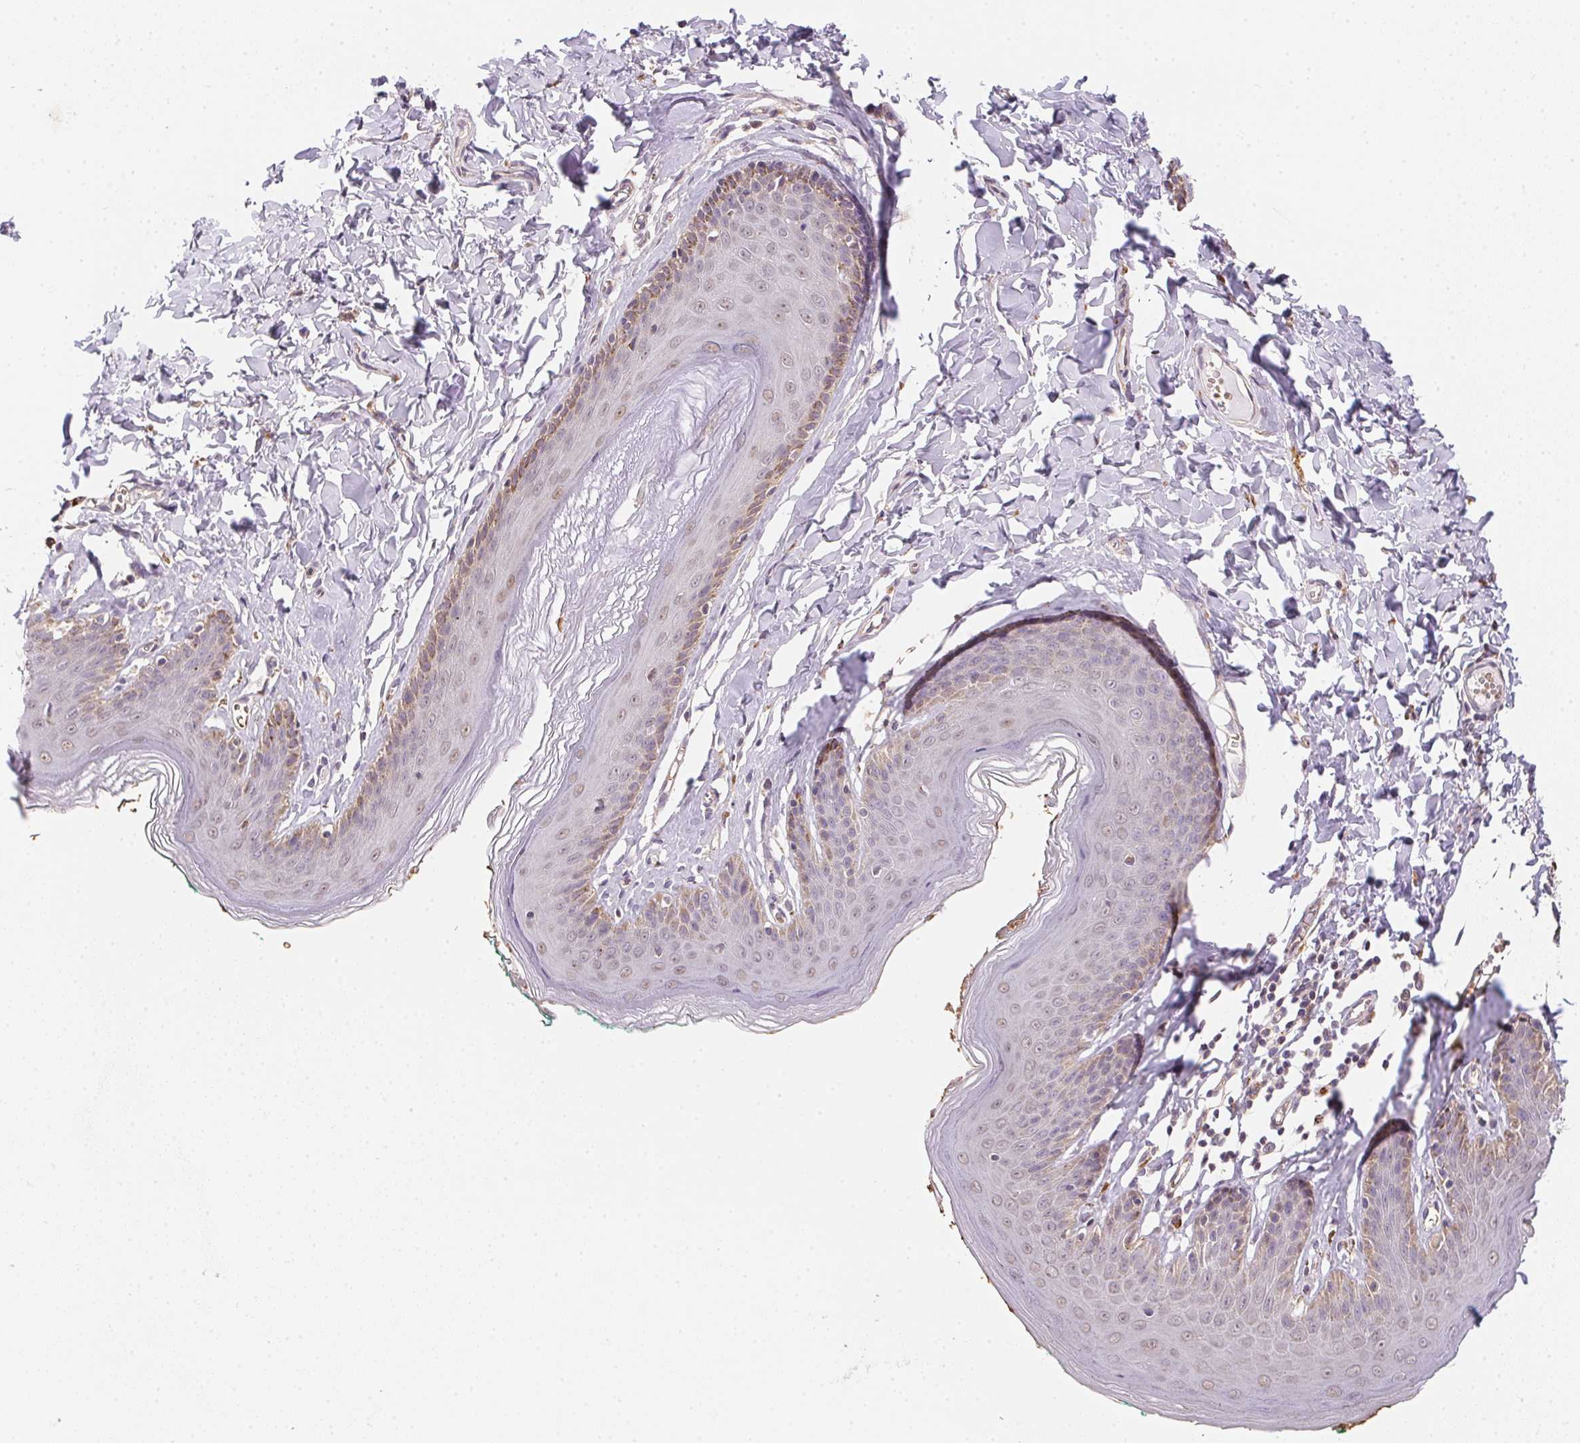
{"staining": {"intensity": "weak", "quantity": "<25%", "location": "cytoplasmic/membranous"}, "tissue": "skin", "cell_type": "Epidermal cells", "image_type": "normal", "snomed": [{"axis": "morphology", "description": "Normal tissue, NOS"}, {"axis": "topography", "description": "Vulva"}, {"axis": "topography", "description": "Peripheral nerve tissue"}], "caption": "Immunohistochemistry micrograph of unremarkable skin stained for a protein (brown), which displays no positivity in epidermal cells.", "gene": "METTL13", "patient": {"sex": "female", "age": 66}}